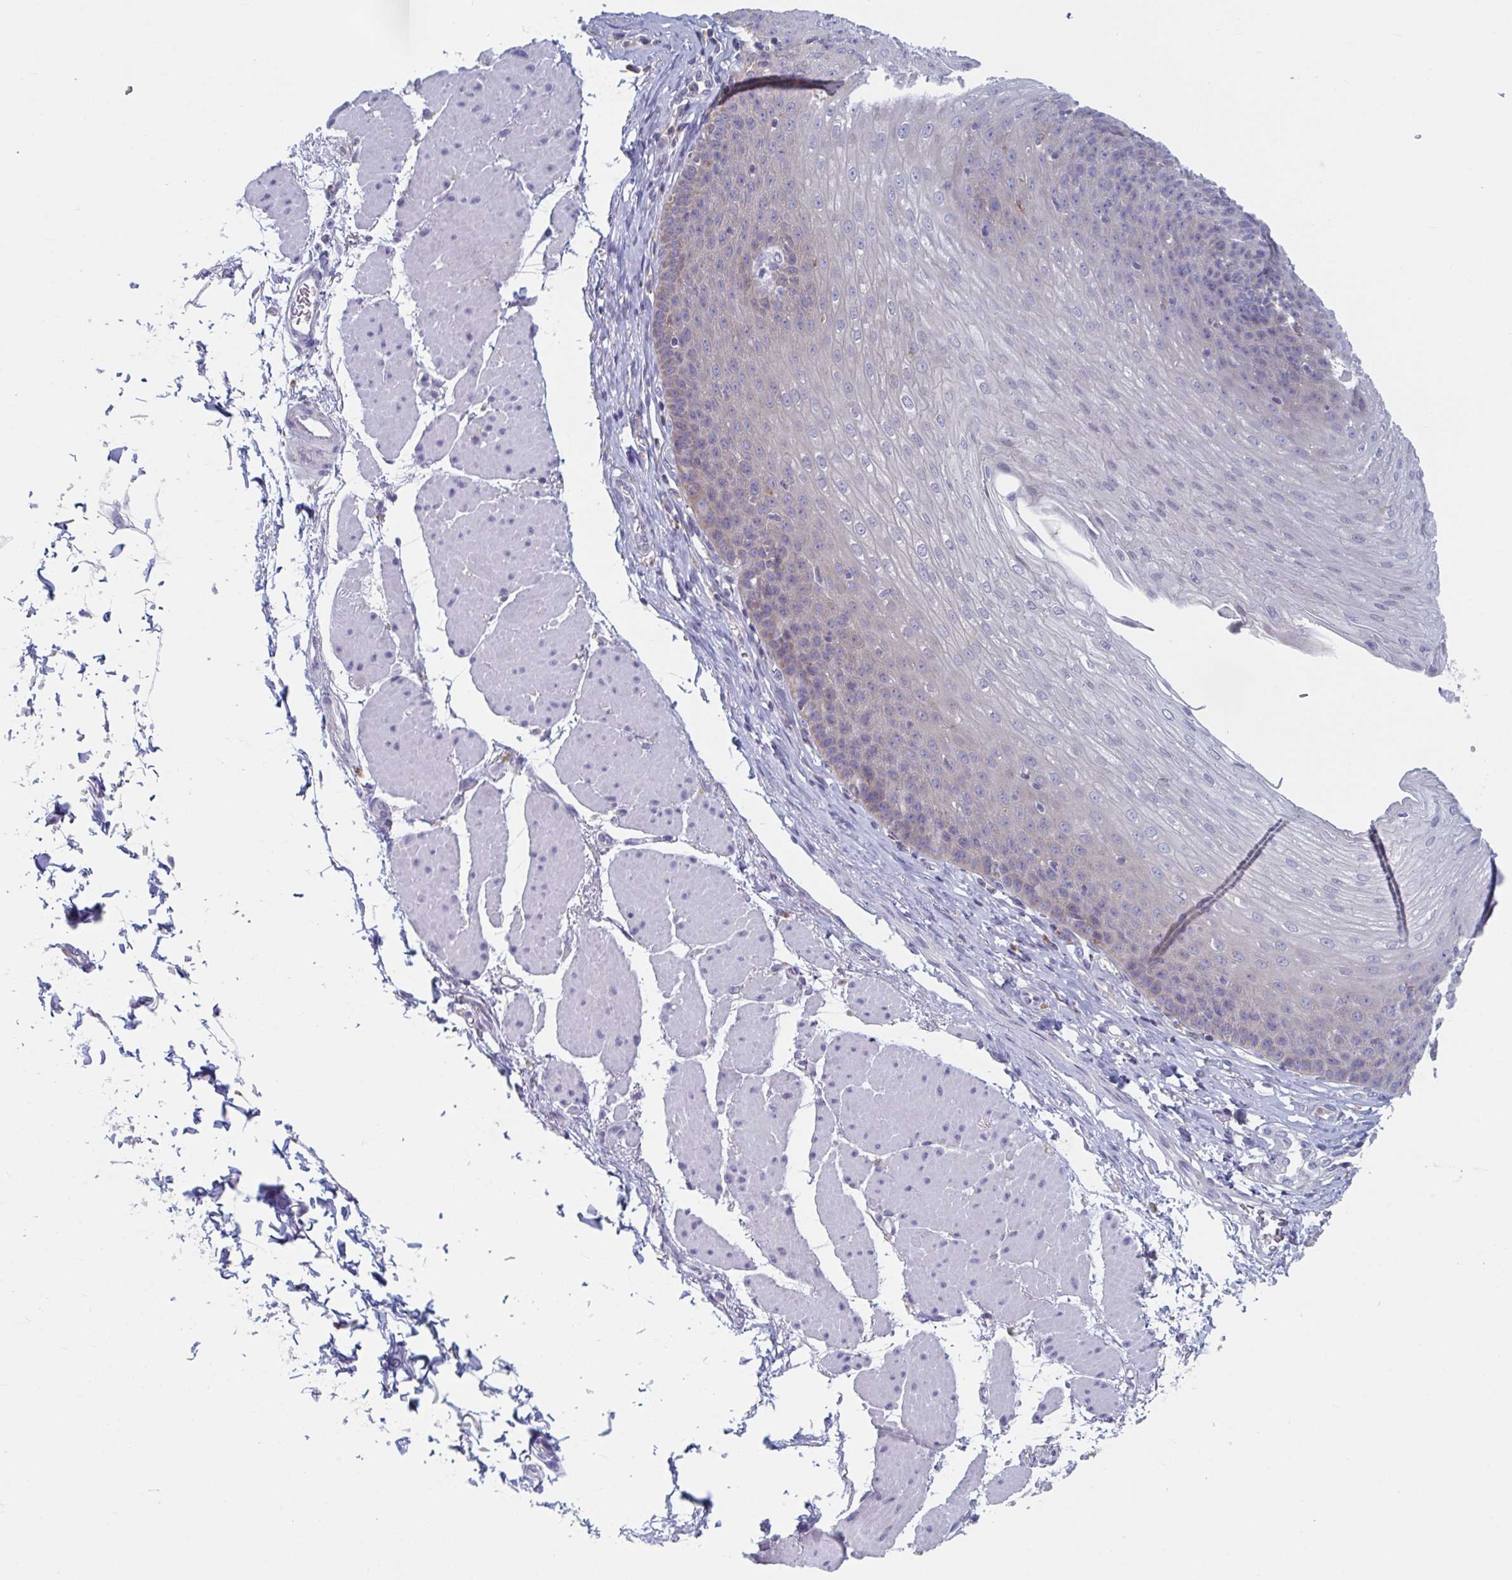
{"staining": {"intensity": "negative", "quantity": "none", "location": "none"}, "tissue": "esophagus", "cell_type": "Squamous epithelial cells", "image_type": "normal", "snomed": [{"axis": "morphology", "description": "Normal tissue, NOS"}, {"axis": "topography", "description": "Esophagus"}], "caption": "High power microscopy micrograph of an IHC micrograph of benign esophagus, revealing no significant positivity in squamous epithelial cells.", "gene": "NIPSNAP1", "patient": {"sex": "female", "age": 81}}